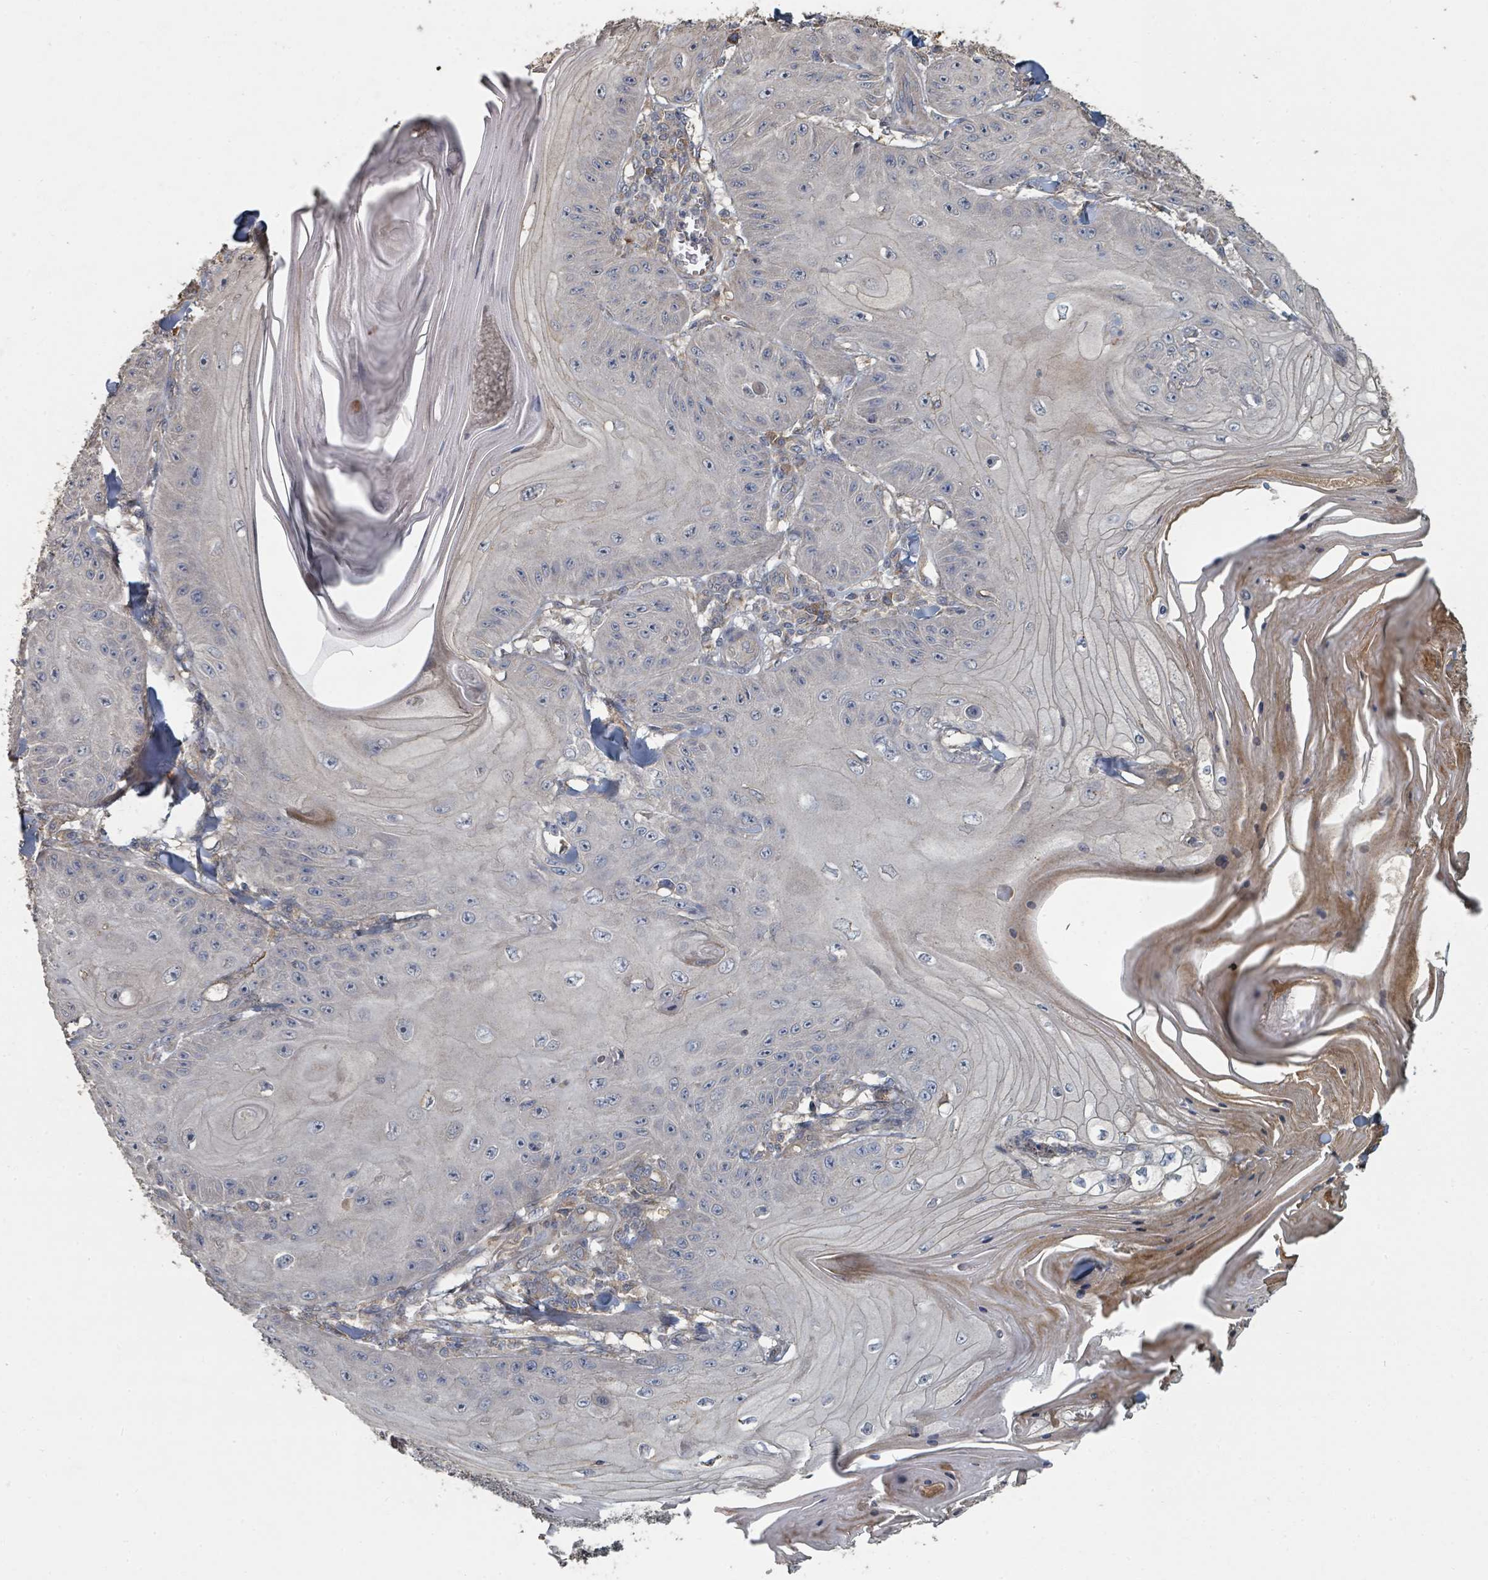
{"staining": {"intensity": "negative", "quantity": "none", "location": "none"}, "tissue": "skin cancer", "cell_type": "Tumor cells", "image_type": "cancer", "snomed": [{"axis": "morphology", "description": "Squamous cell carcinoma, NOS"}, {"axis": "topography", "description": "Skin"}], "caption": "Immunohistochemistry of skin cancer demonstrates no expression in tumor cells. The staining was performed using DAB to visualize the protein expression in brown, while the nuclei were stained in blue with hematoxylin (Magnification: 20x).", "gene": "WDFY1", "patient": {"sex": "female", "age": 78}}